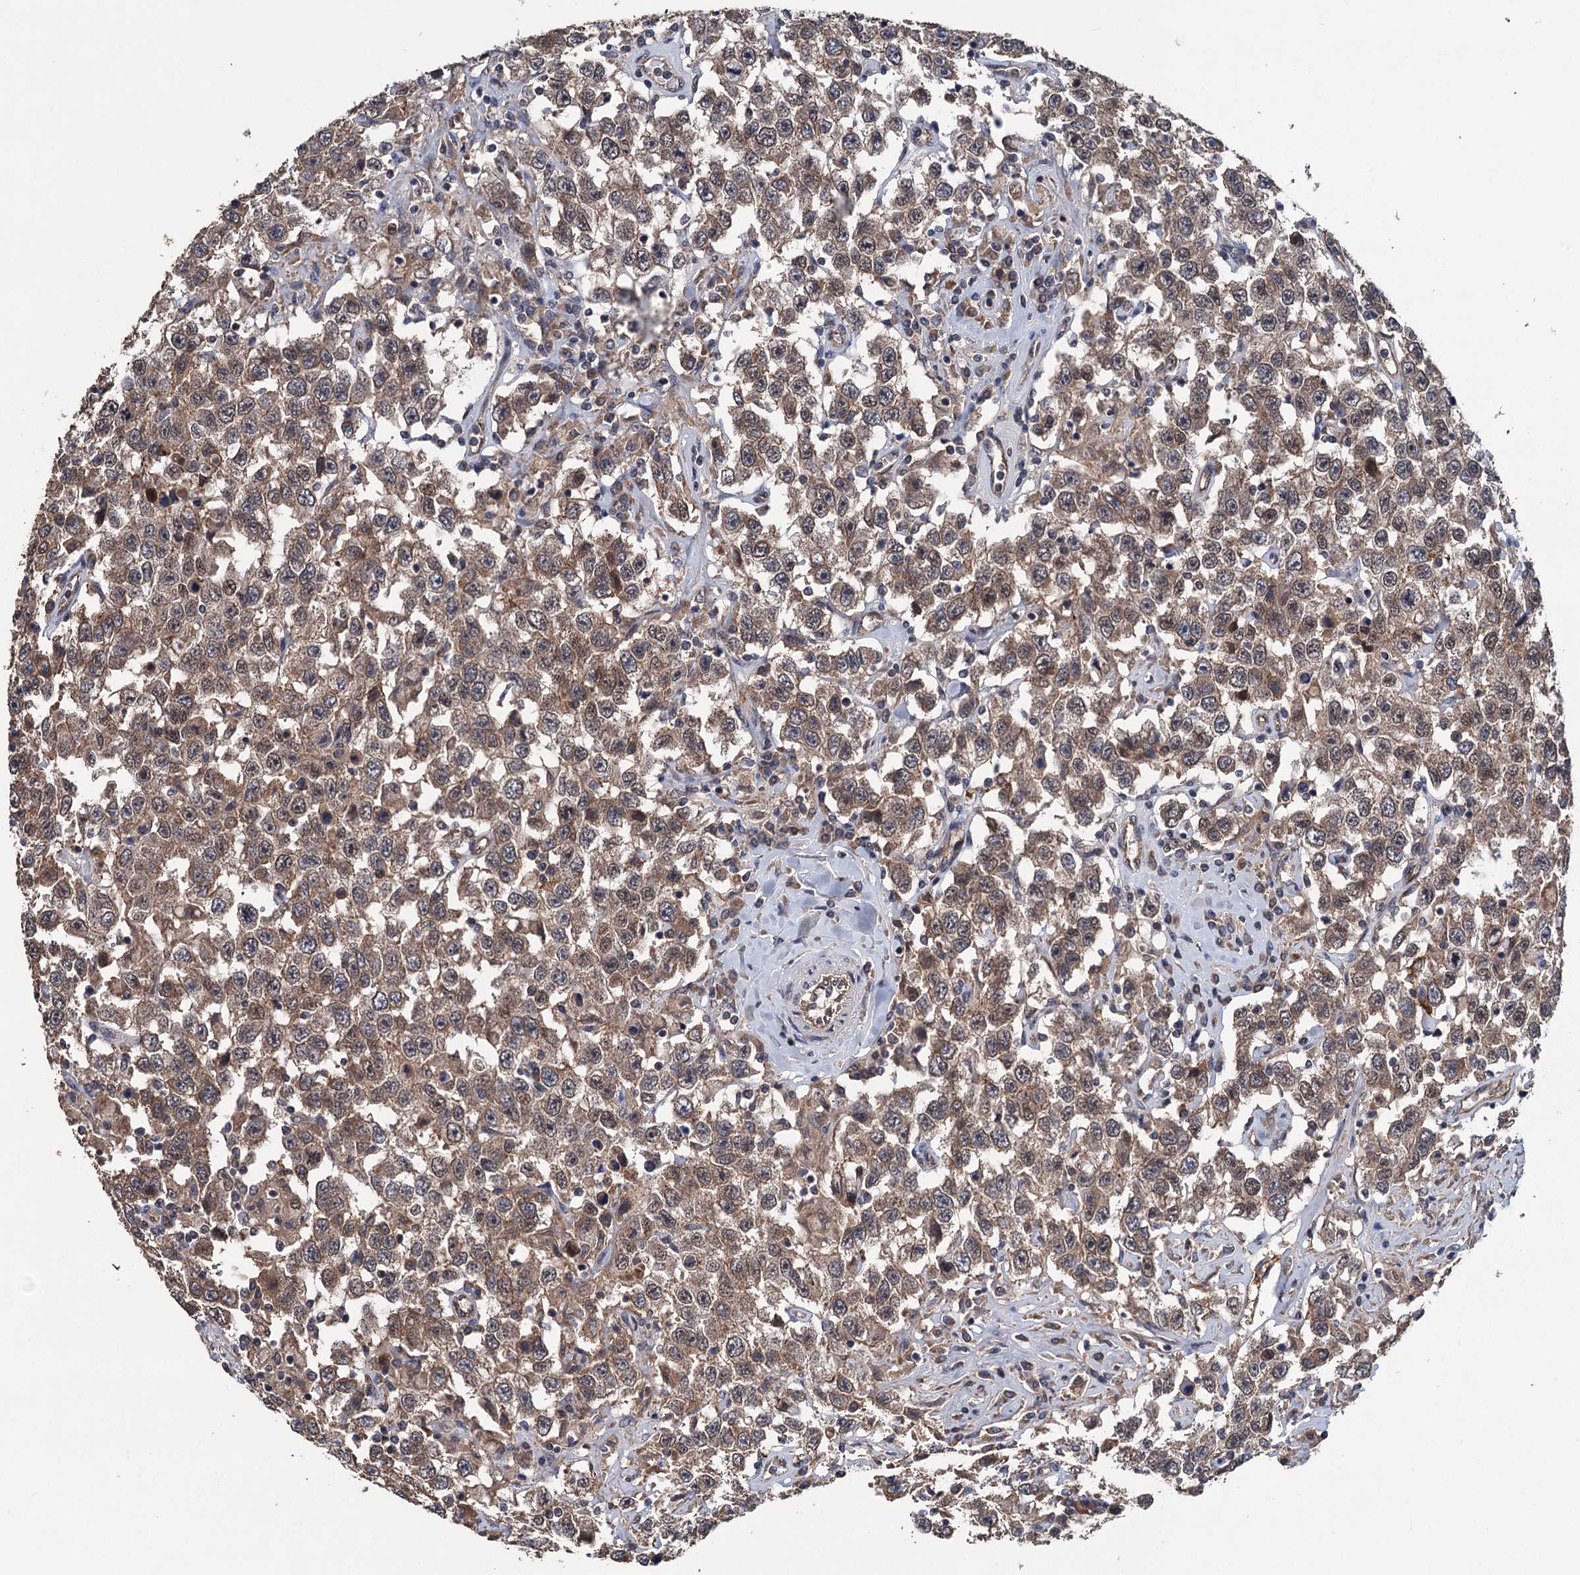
{"staining": {"intensity": "moderate", "quantity": ">75%", "location": "cytoplasmic/membranous"}, "tissue": "testis cancer", "cell_type": "Tumor cells", "image_type": "cancer", "snomed": [{"axis": "morphology", "description": "Seminoma, NOS"}, {"axis": "topography", "description": "Testis"}], "caption": "Human testis cancer stained for a protein (brown) shows moderate cytoplasmic/membranous positive positivity in about >75% of tumor cells.", "gene": "DGLUCY", "patient": {"sex": "male", "age": 41}}